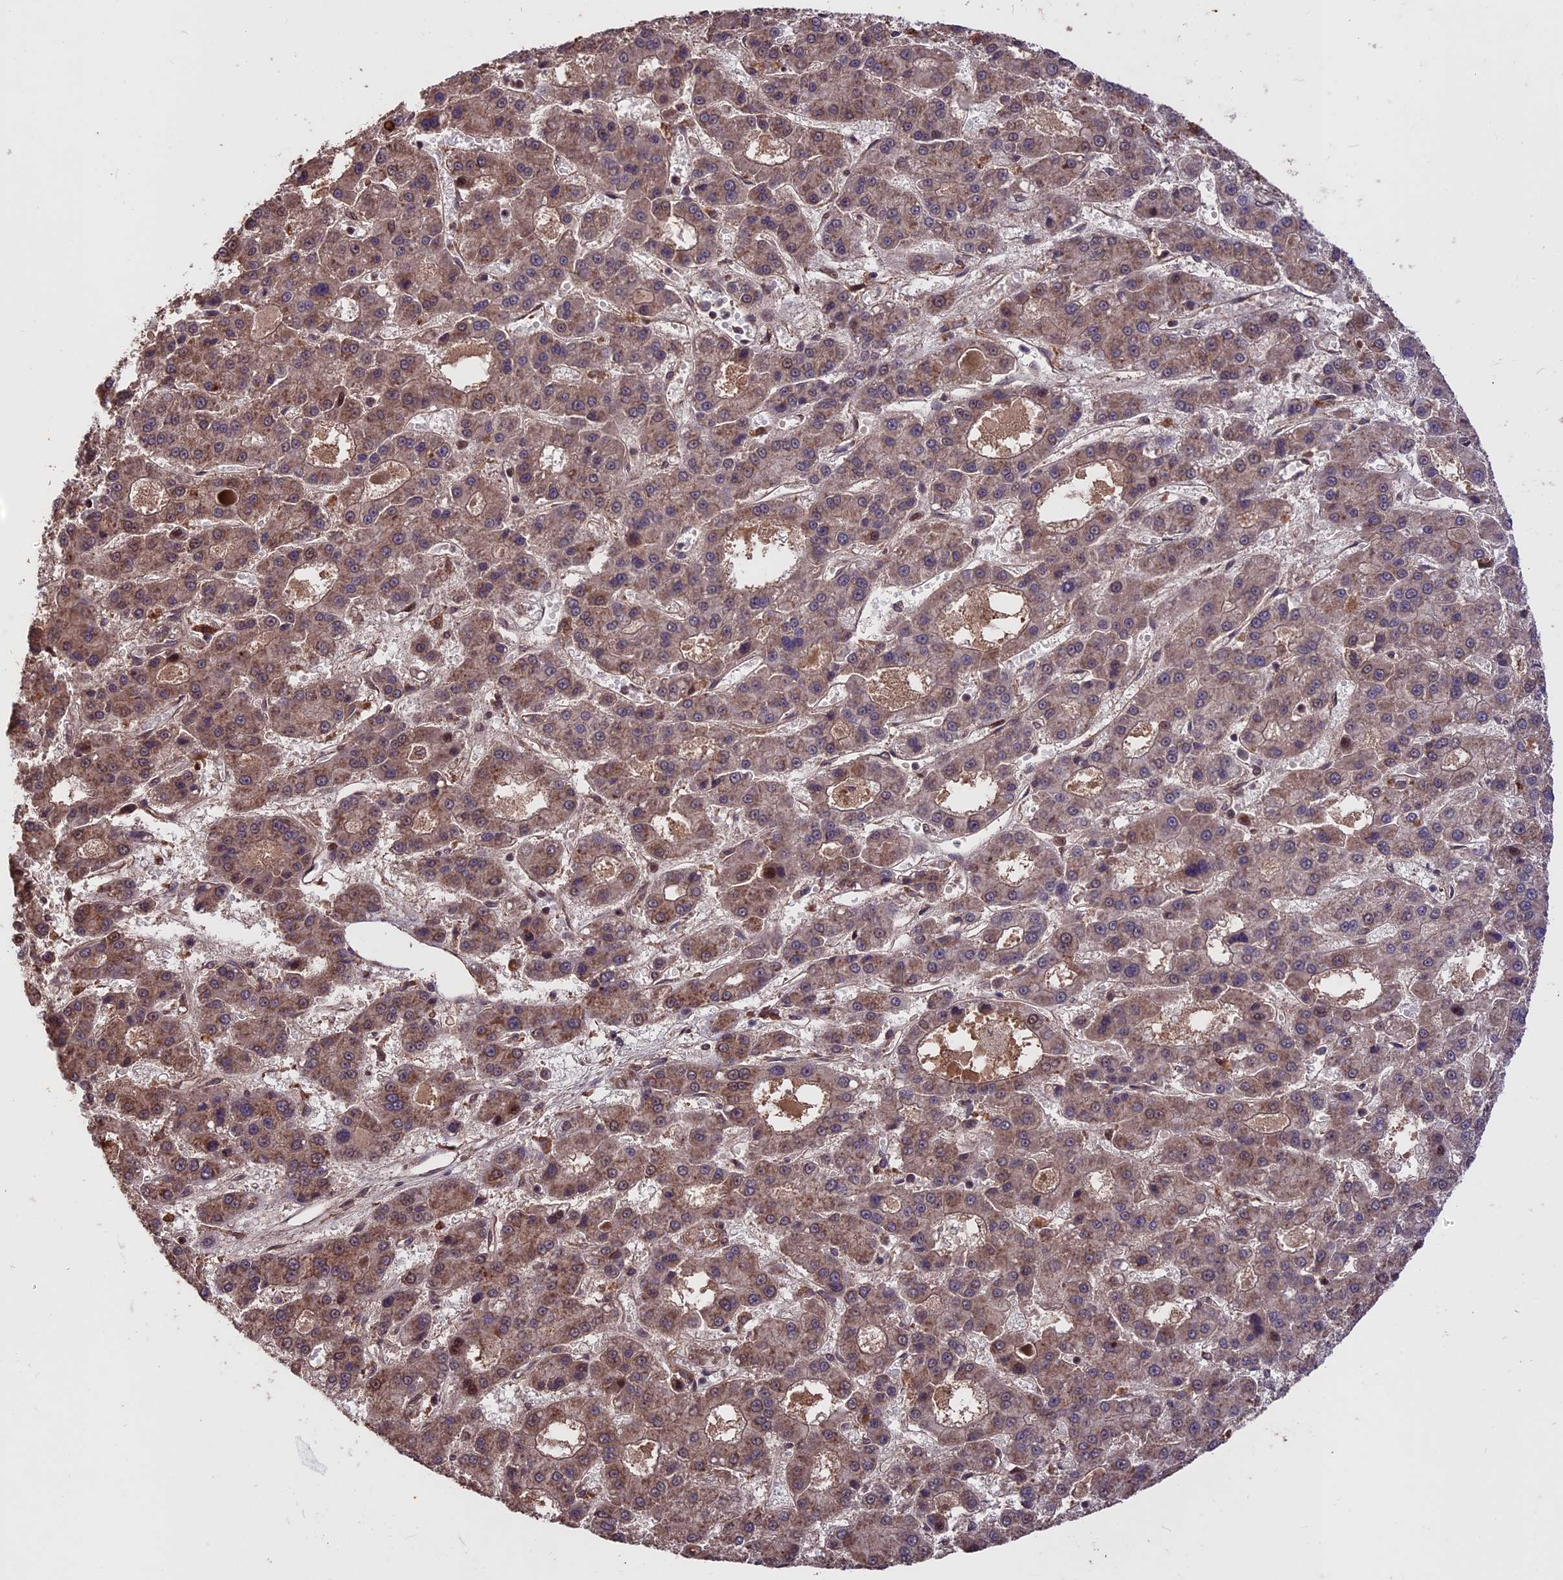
{"staining": {"intensity": "weak", "quantity": ">75%", "location": "cytoplasmic/membranous"}, "tissue": "liver cancer", "cell_type": "Tumor cells", "image_type": "cancer", "snomed": [{"axis": "morphology", "description": "Carcinoma, Hepatocellular, NOS"}, {"axis": "topography", "description": "Liver"}], "caption": "A brown stain labels weak cytoplasmic/membranous expression of a protein in hepatocellular carcinoma (liver) tumor cells.", "gene": "ZNF598", "patient": {"sex": "male", "age": 70}}